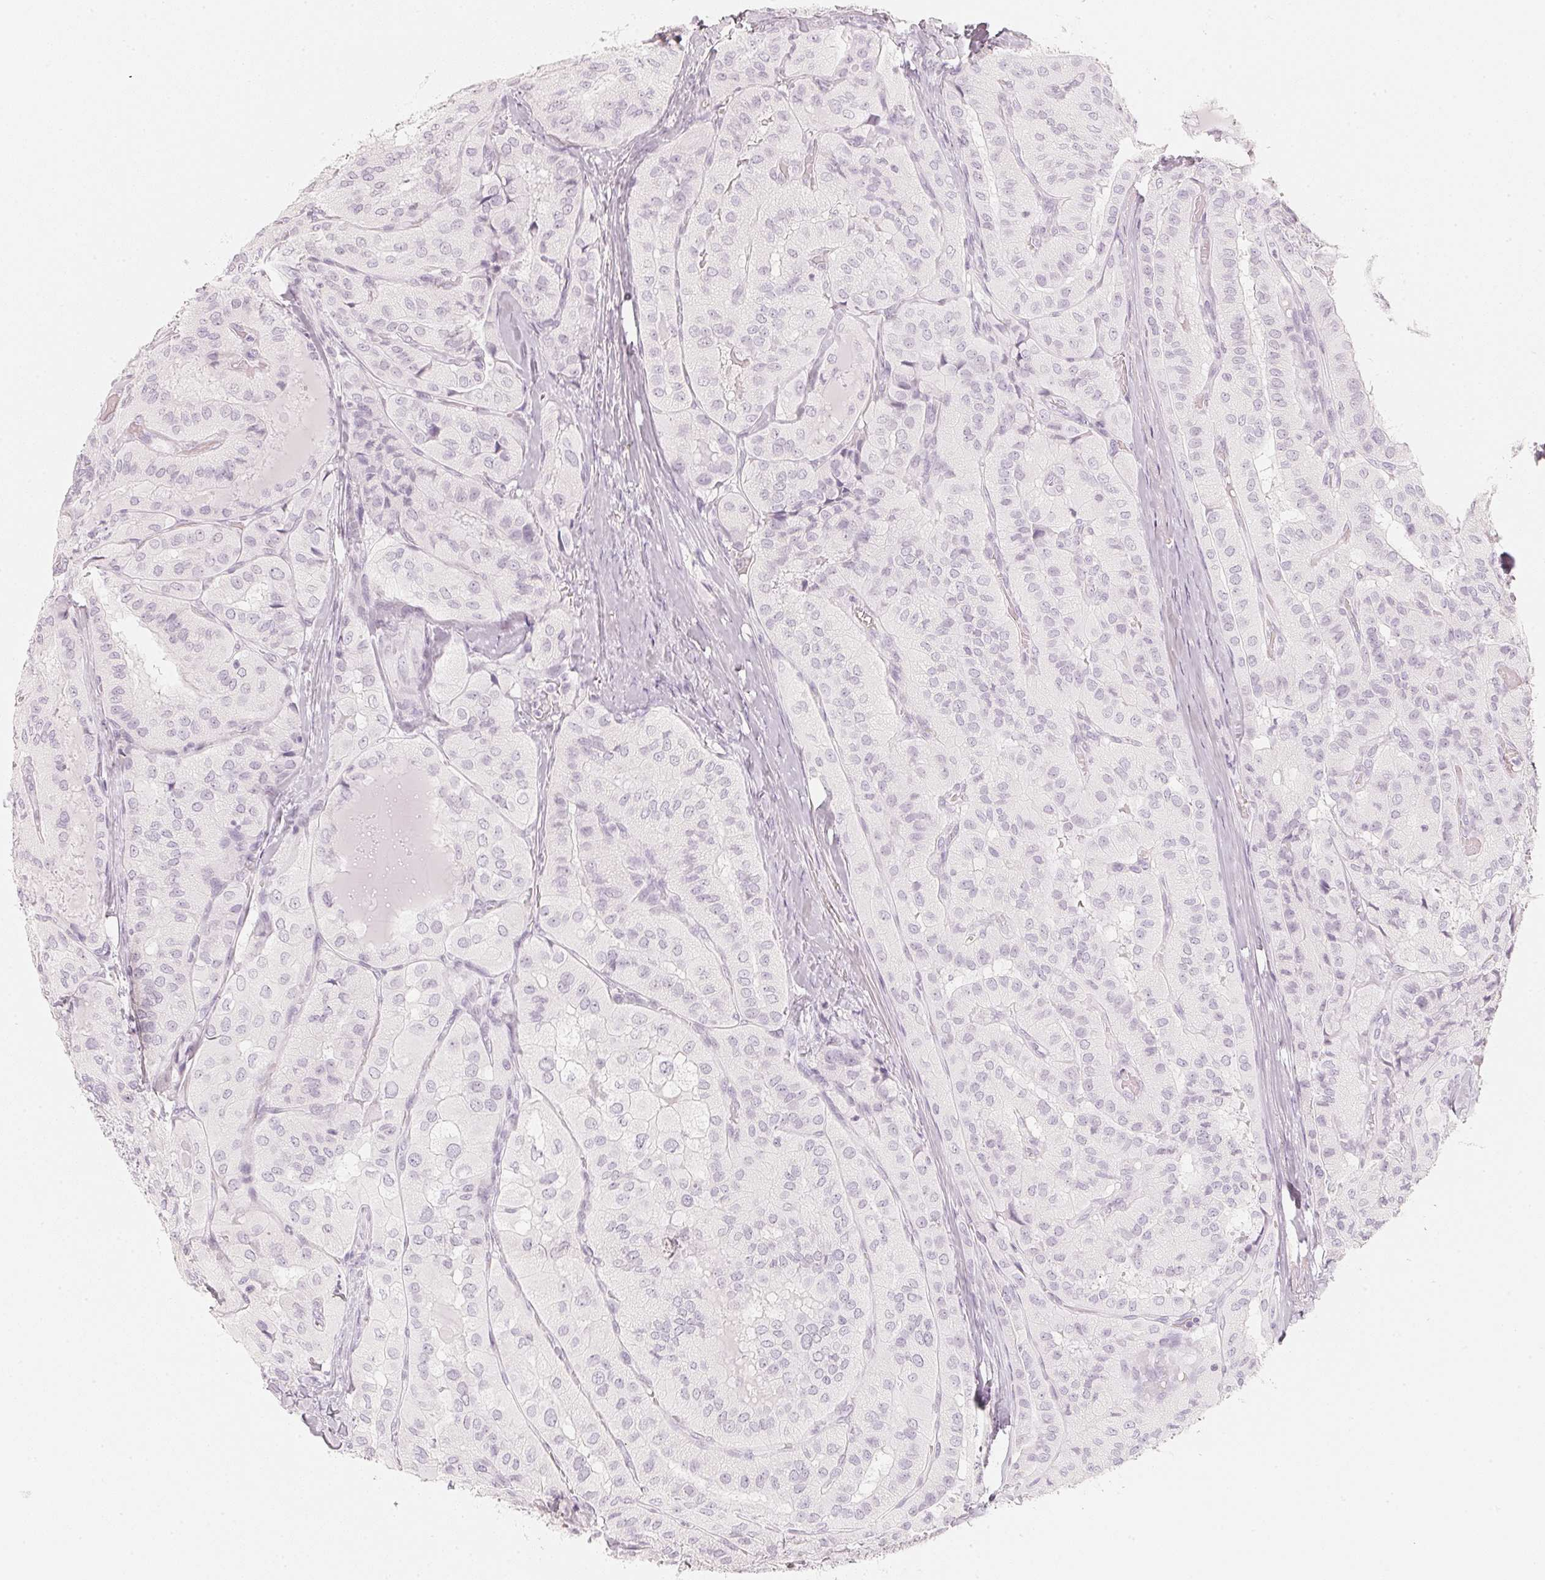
{"staining": {"intensity": "negative", "quantity": "none", "location": "none"}, "tissue": "thyroid cancer", "cell_type": "Tumor cells", "image_type": "cancer", "snomed": [{"axis": "morphology", "description": "Normal tissue, NOS"}, {"axis": "morphology", "description": "Papillary adenocarcinoma, NOS"}, {"axis": "topography", "description": "Thyroid gland"}], "caption": "Immunohistochemical staining of human thyroid cancer displays no significant staining in tumor cells.", "gene": "SLC22A8", "patient": {"sex": "female", "age": 59}}